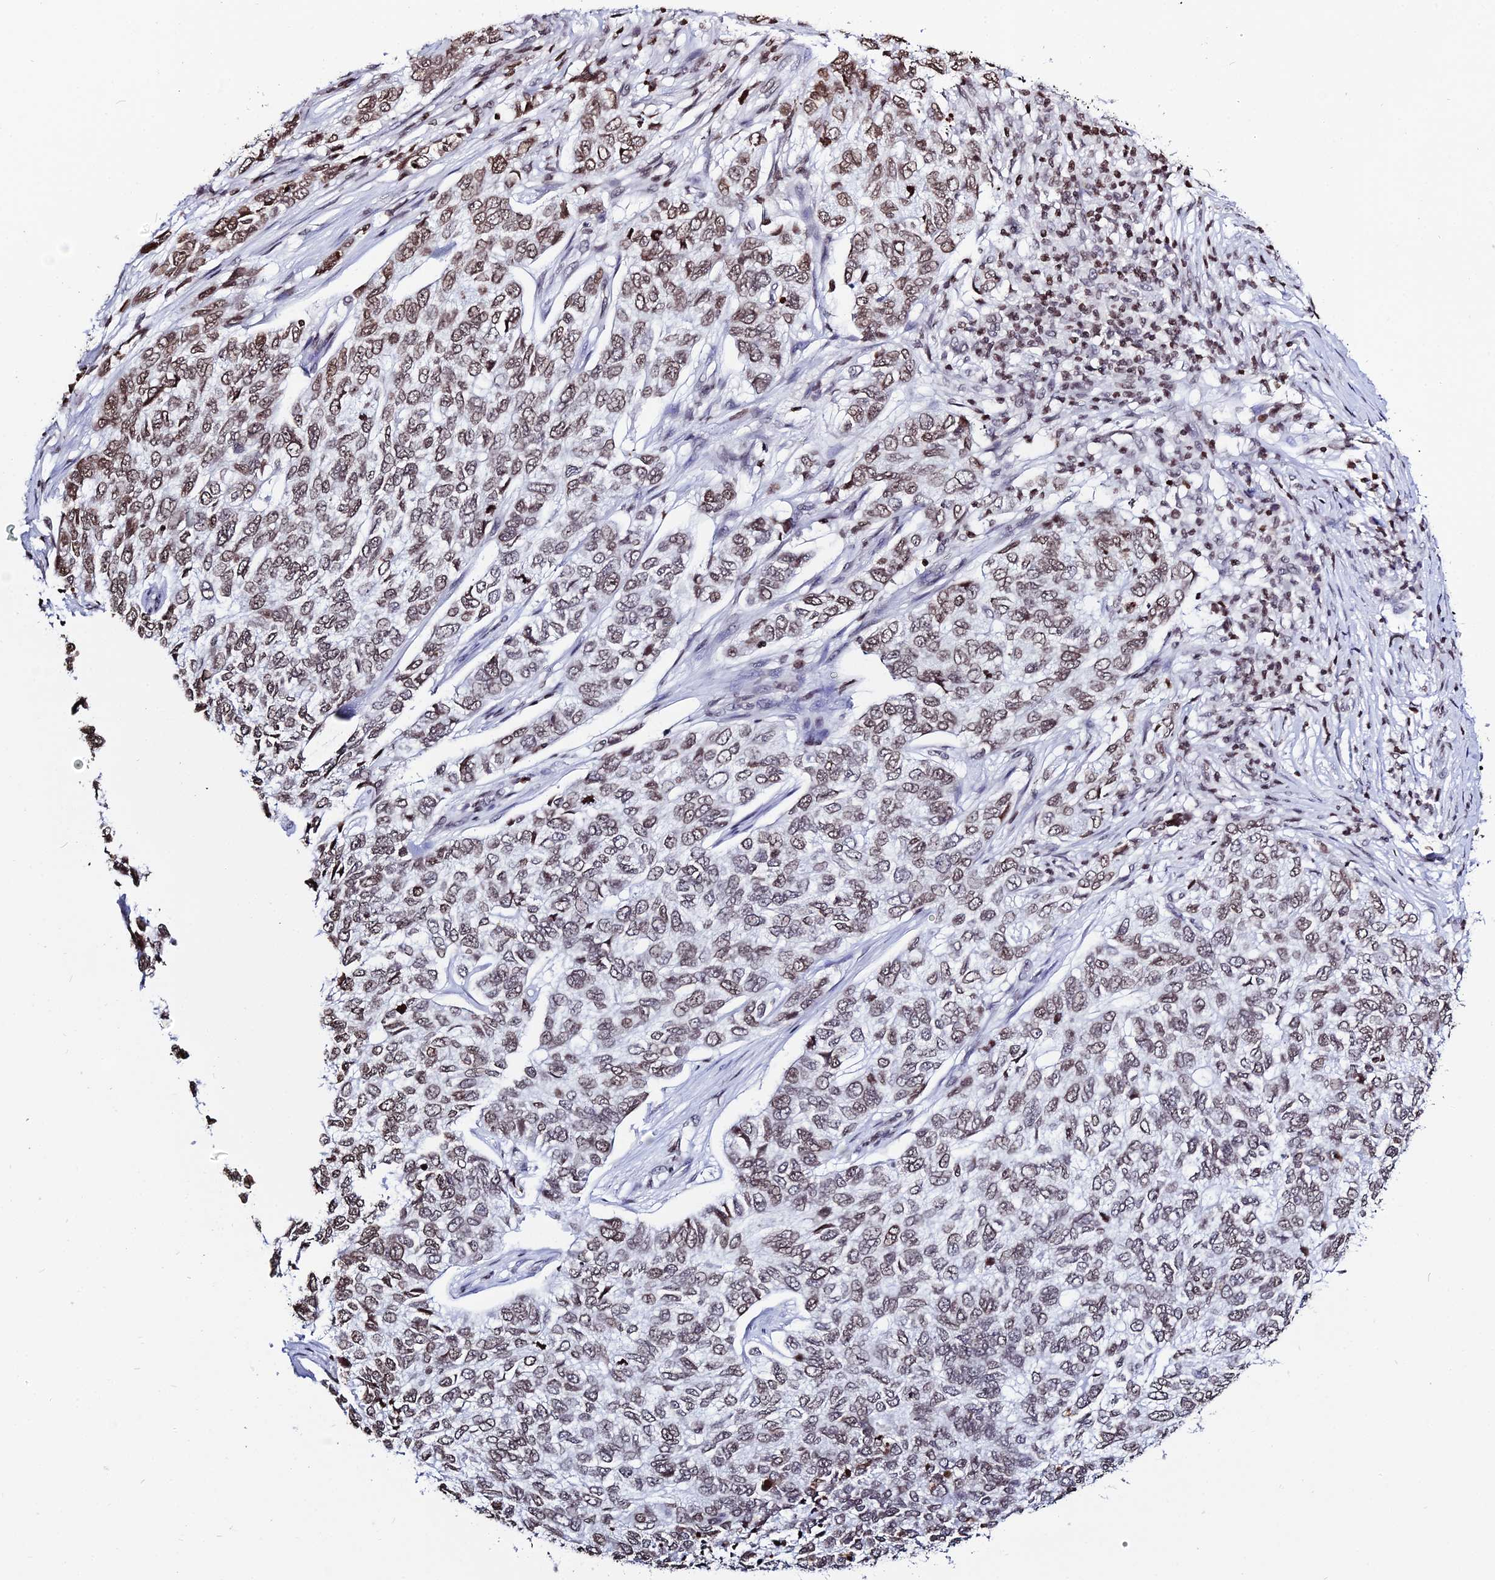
{"staining": {"intensity": "moderate", "quantity": ">75%", "location": "nuclear"}, "tissue": "skin cancer", "cell_type": "Tumor cells", "image_type": "cancer", "snomed": [{"axis": "morphology", "description": "Basal cell carcinoma"}, {"axis": "topography", "description": "Skin"}], "caption": "Protein staining by immunohistochemistry (IHC) exhibits moderate nuclear expression in approximately >75% of tumor cells in skin basal cell carcinoma. (IHC, brightfield microscopy, high magnification).", "gene": "MACROH2A2", "patient": {"sex": "female", "age": 65}}